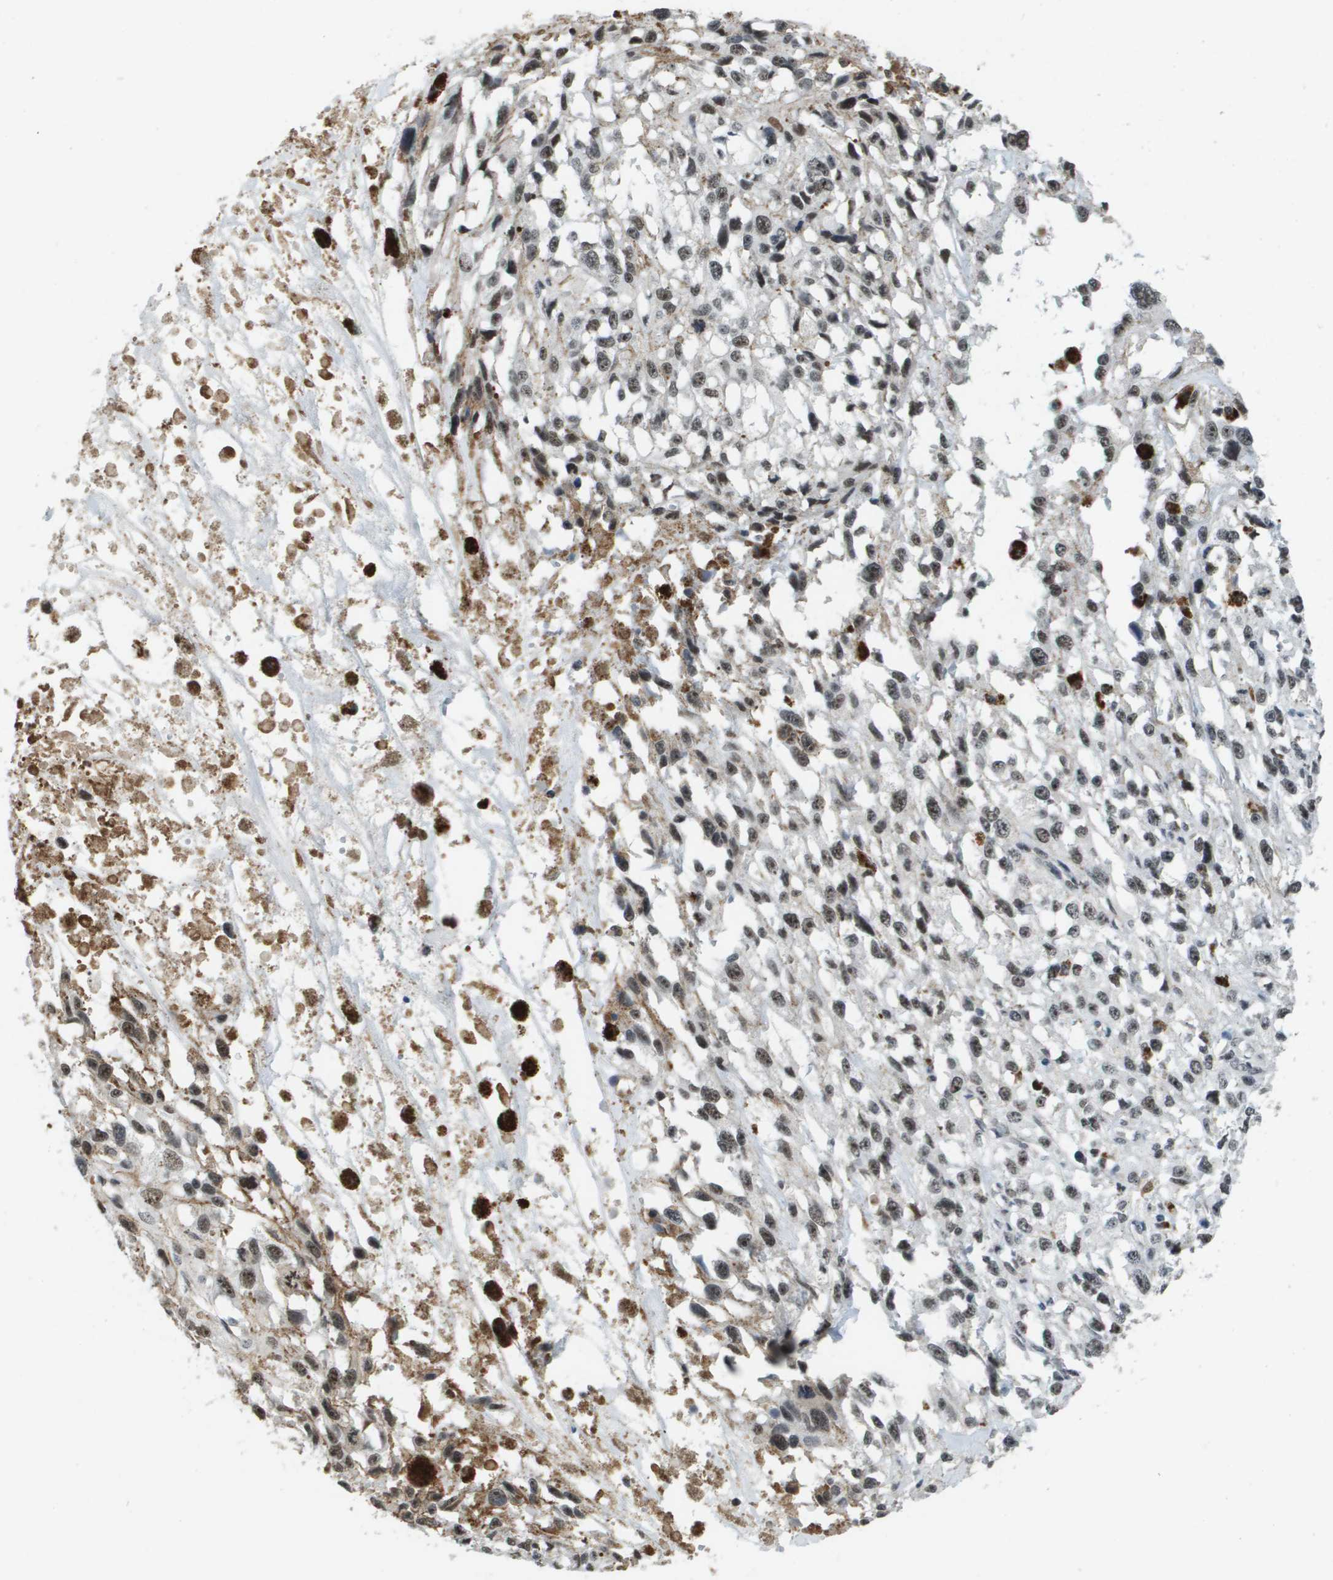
{"staining": {"intensity": "moderate", "quantity": "25%-75%", "location": "nuclear"}, "tissue": "melanoma", "cell_type": "Tumor cells", "image_type": "cancer", "snomed": [{"axis": "morphology", "description": "Malignant melanoma, Metastatic site"}, {"axis": "topography", "description": "Lymph node"}], "caption": "This is an image of IHC staining of malignant melanoma (metastatic site), which shows moderate staining in the nuclear of tumor cells.", "gene": "EP400", "patient": {"sex": "male", "age": 59}}